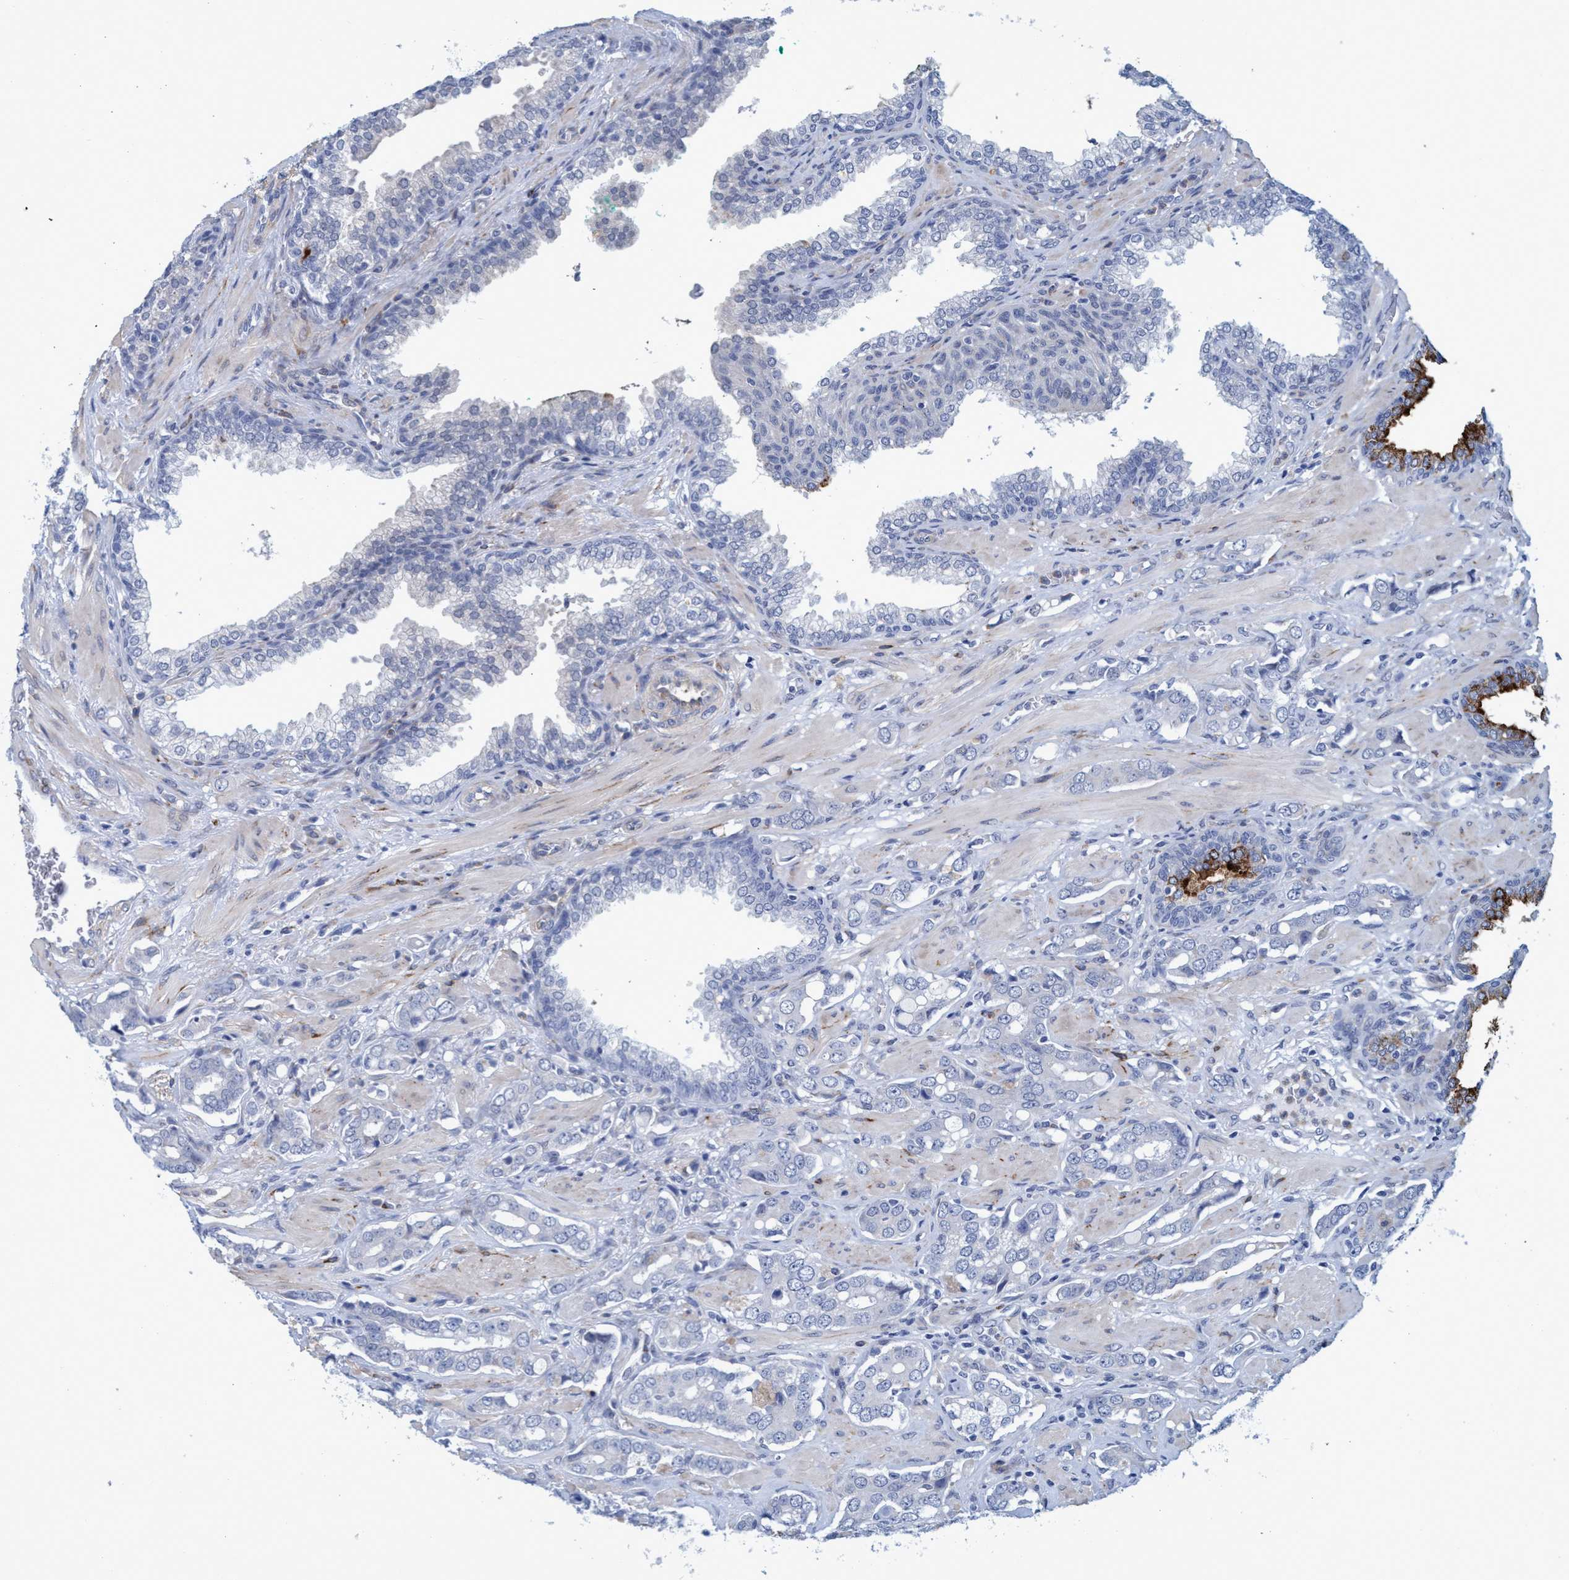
{"staining": {"intensity": "negative", "quantity": "none", "location": "none"}, "tissue": "prostate cancer", "cell_type": "Tumor cells", "image_type": "cancer", "snomed": [{"axis": "morphology", "description": "Adenocarcinoma, High grade"}, {"axis": "topography", "description": "Prostate"}], "caption": "High-grade adenocarcinoma (prostate) stained for a protein using immunohistochemistry shows no expression tumor cells.", "gene": "SLC43A2", "patient": {"sex": "male", "age": 52}}